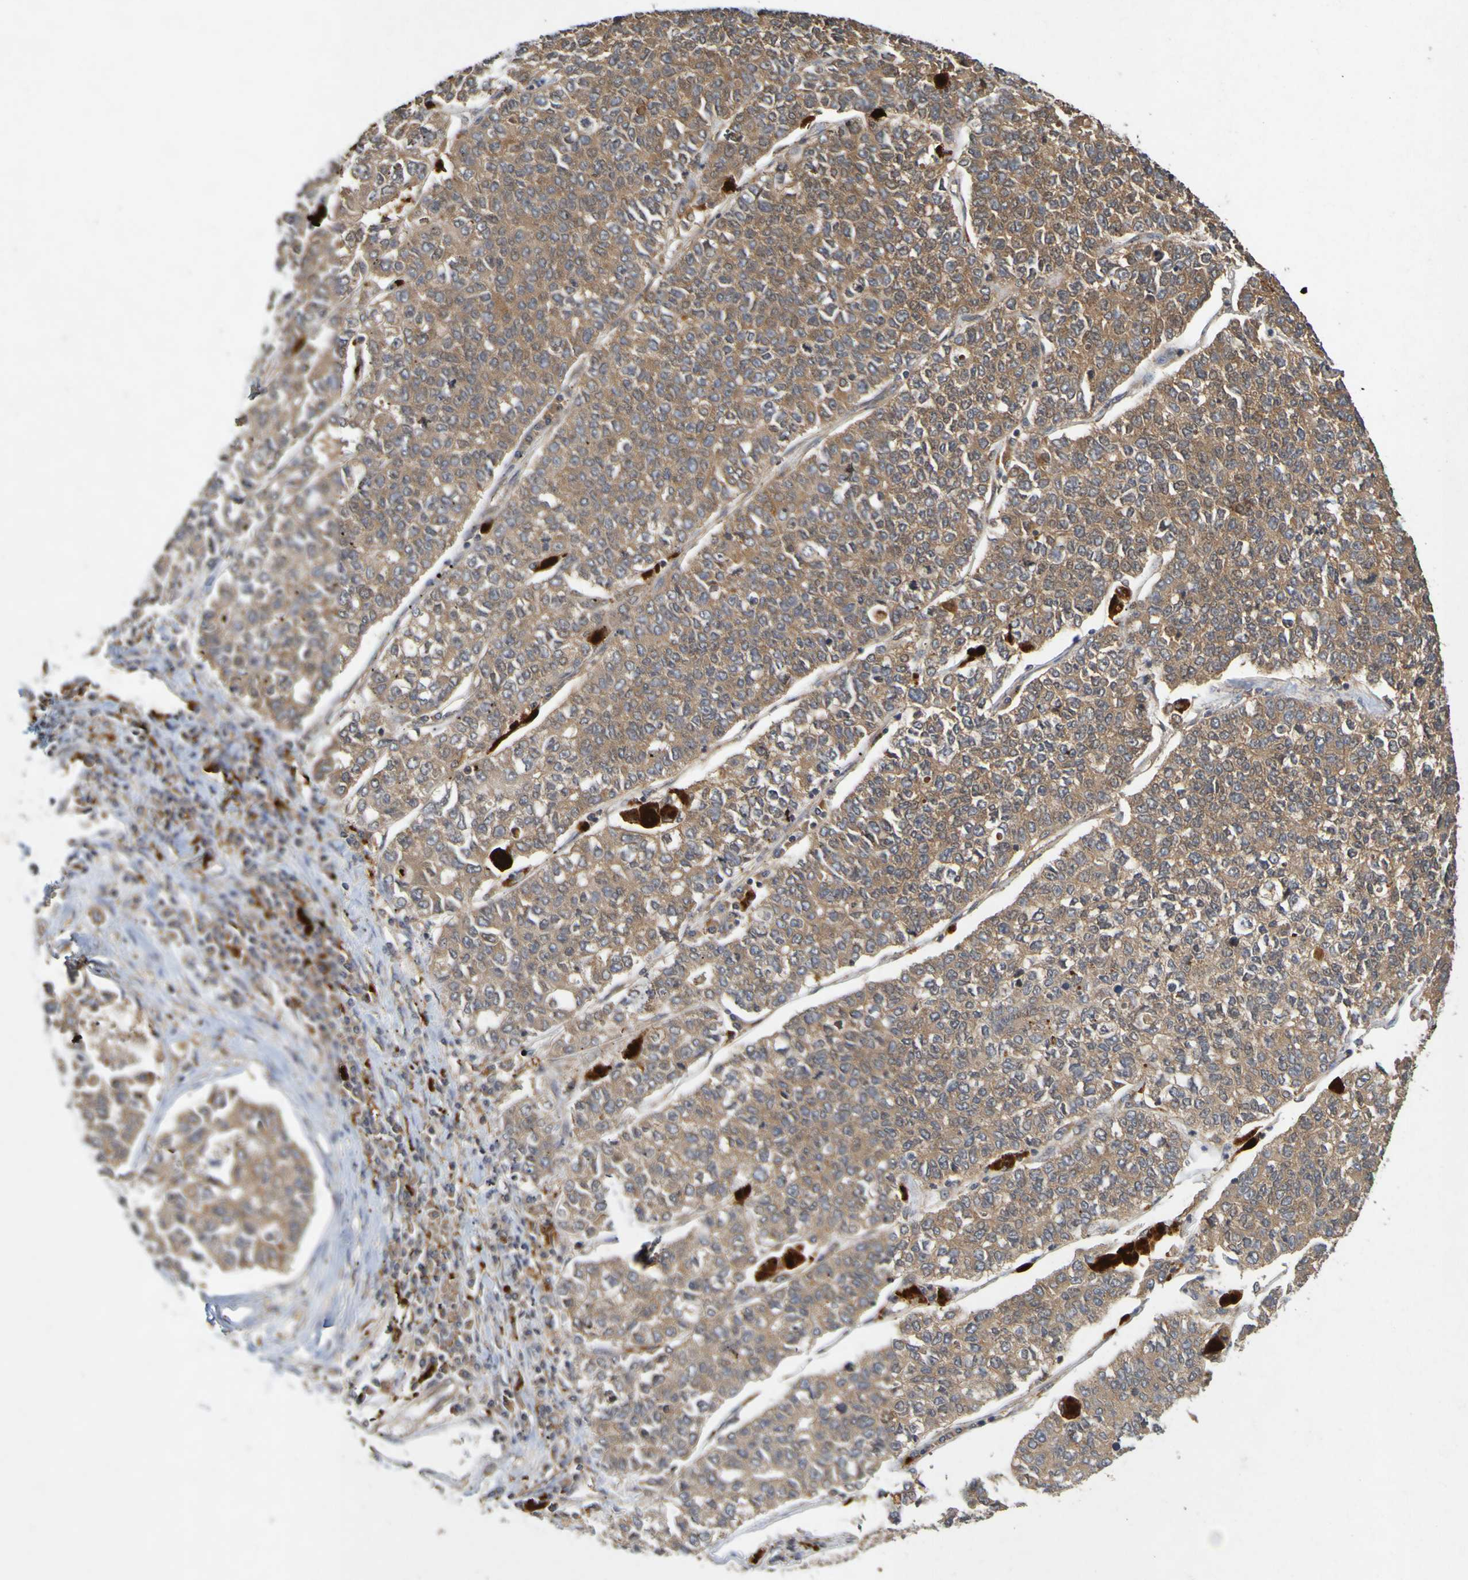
{"staining": {"intensity": "moderate", "quantity": ">75%", "location": "cytoplasmic/membranous"}, "tissue": "lung cancer", "cell_type": "Tumor cells", "image_type": "cancer", "snomed": [{"axis": "morphology", "description": "Adenocarcinoma, NOS"}, {"axis": "topography", "description": "Lung"}], "caption": "IHC (DAB) staining of human adenocarcinoma (lung) shows moderate cytoplasmic/membranous protein staining in approximately >75% of tumor cells.", "gene": "OCRL", "patient": {"sex": "male", "age": 49}}